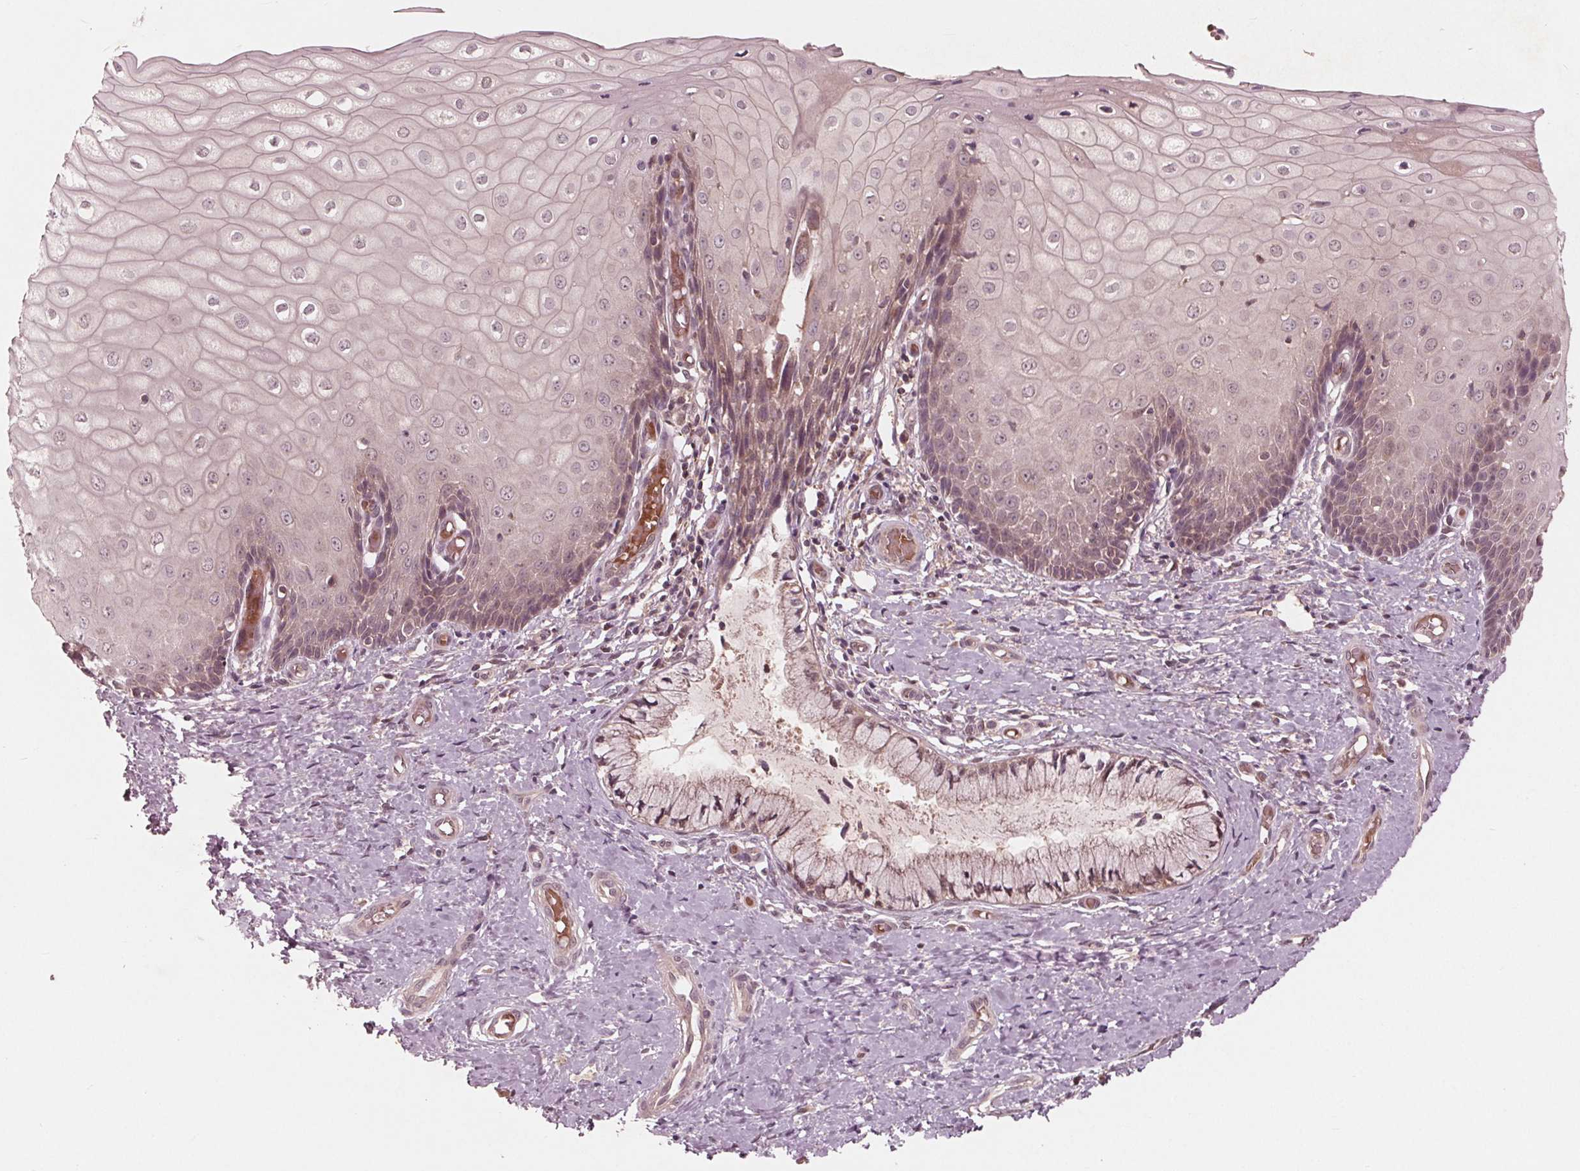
{"staining": {"intensity": "weak", "quantity": "25%-75%", "location": "cytoplasmic/membranous"}, "tissue": "cervix", "cell_type": "Glandular cells", "image_type": "normal", "snomed": [{"axis": "morphology", "description": "Normal tissue, NOS"}, {"axis": "topography", "description": "Cervix"}], "caption": "Immunohistochemical staining of benign human cervix exhibits weak cytoplasmic/membranous protein positivity in about 25%-75% of glandular cells. The staining was performed using DAB to visualize the protein expression in brown, while the nuclei were stained in blue with hematoxylin (Magnification: 20x).", "gene": "UBALD1", "patient": {"sex": "female", "age": 37}}